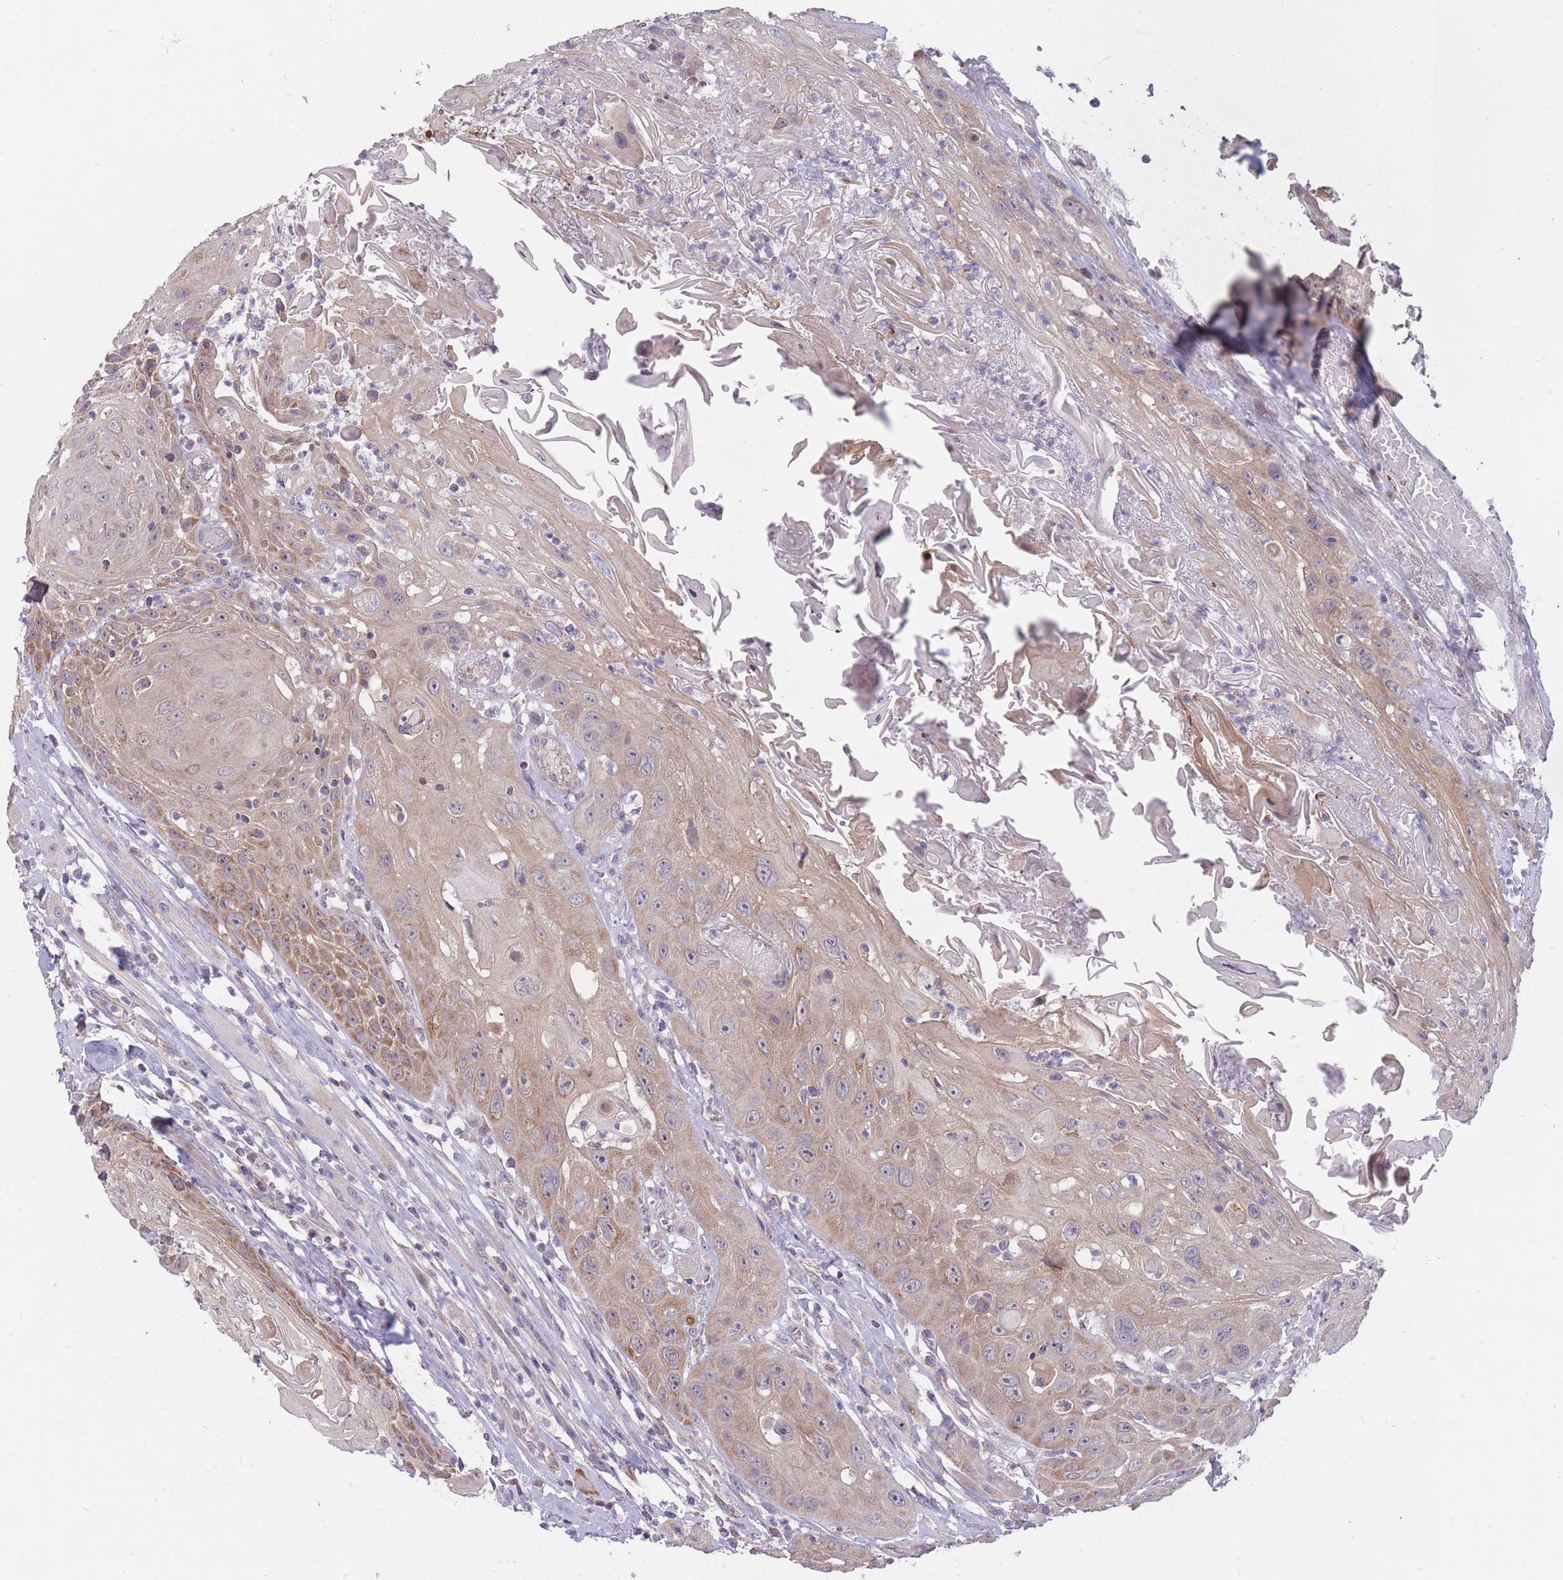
{"staining": {"intensity": "moderate", "quantity": ">75%", "location": "cytoplasmic/membranous"}, "tissue": "head and neck cancer", "cell_type": "Tumor cells", "image_type": "cancer", "snomed": [{"axis": "morphology", "description": "Squamous cell carcinoma, NOS"}, {"axis": "topography", "description": "Head-Neck"}], "caption": "Human head and neck squamous cell carcinoma stained for a protein (brown) exhibits moderate cytoplasmic/membranous positive expression in about >75% of tumor cells.", "gene": "MRPS18C", "patient": {"sex": "female", "age": 59}}